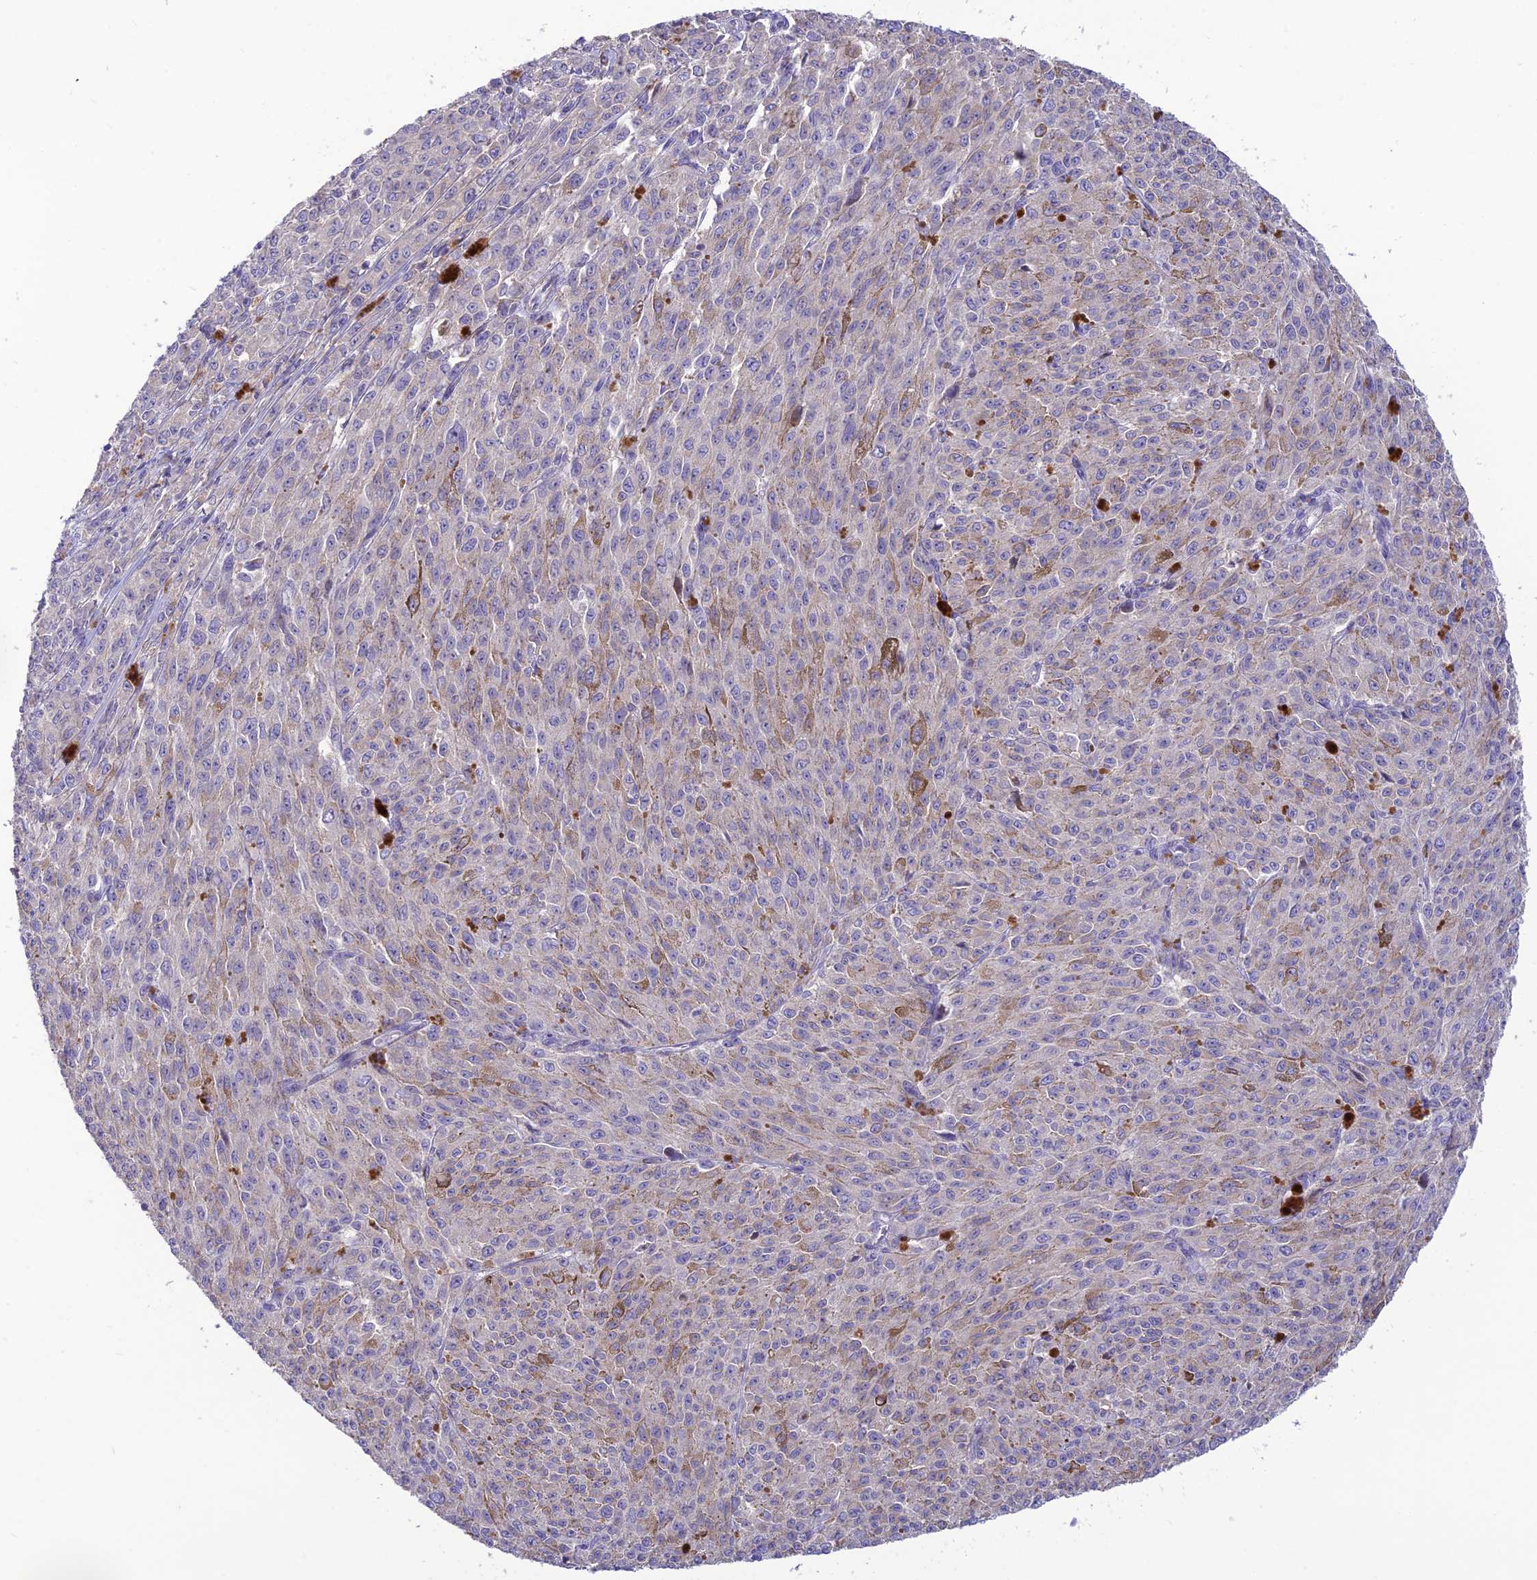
{"staining": {"intensity": "negative", "quantity": "none", "location": "none"}, "tissue": "melanoma", "cell_type": "Tumor cells", "image_type": "cancer", "snomed": [{"axis": "morphology", "description": "Malignant melanoma, NOS"}, {"axis": "topography", "description": "Skin"}], "caption": "This is an immunohistochemistry micrograph of human malignant melanoma. There is no staining in tumor cells.", "gene": "ST8SIA5", "patient": {"sex": "female", "age": 52}}